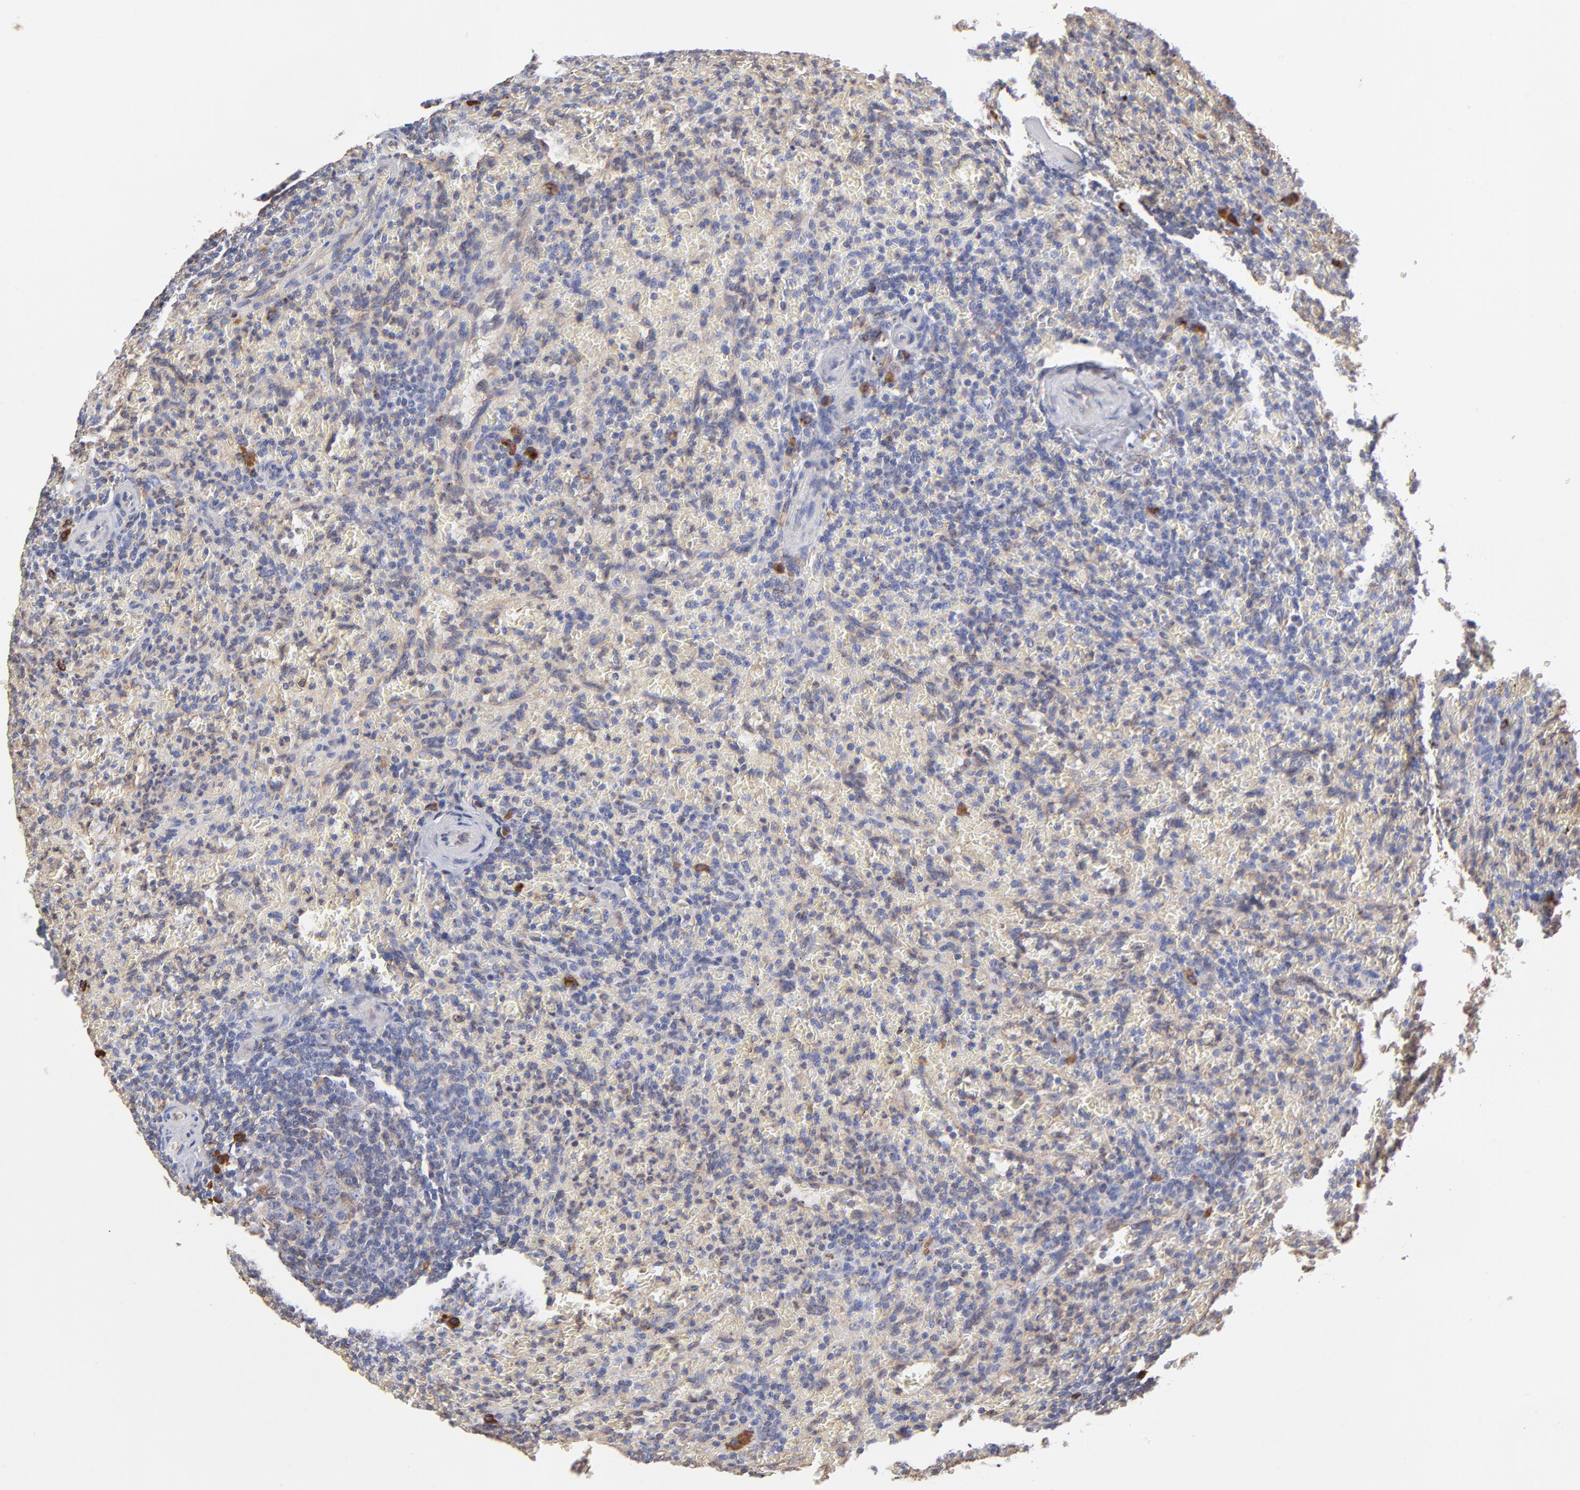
{"staining": {"intensity": "strong", "quantity": "<25%", "location": "cytoplasmic/membranous"}, "tissue": "lymphoma", "cell_type": "Tumor cells", "image_type": "cancer", "snomed": [{"axis": "morphology", "description": "Malignant lymphoma, non-Hodgkin's type, Low grade"}, {"axis": "topography", "description": "Spleen"}], "caption": "This is an image of immunohistochemistry (IHC) staining of low-grade malignant lymphoma, non-Hodgkin's type, which shows strong expression in the cytoplasmic/membranous of tumor cells.", "gene": "LMAN1", "patient": {"sex": "female", "age": 64}}